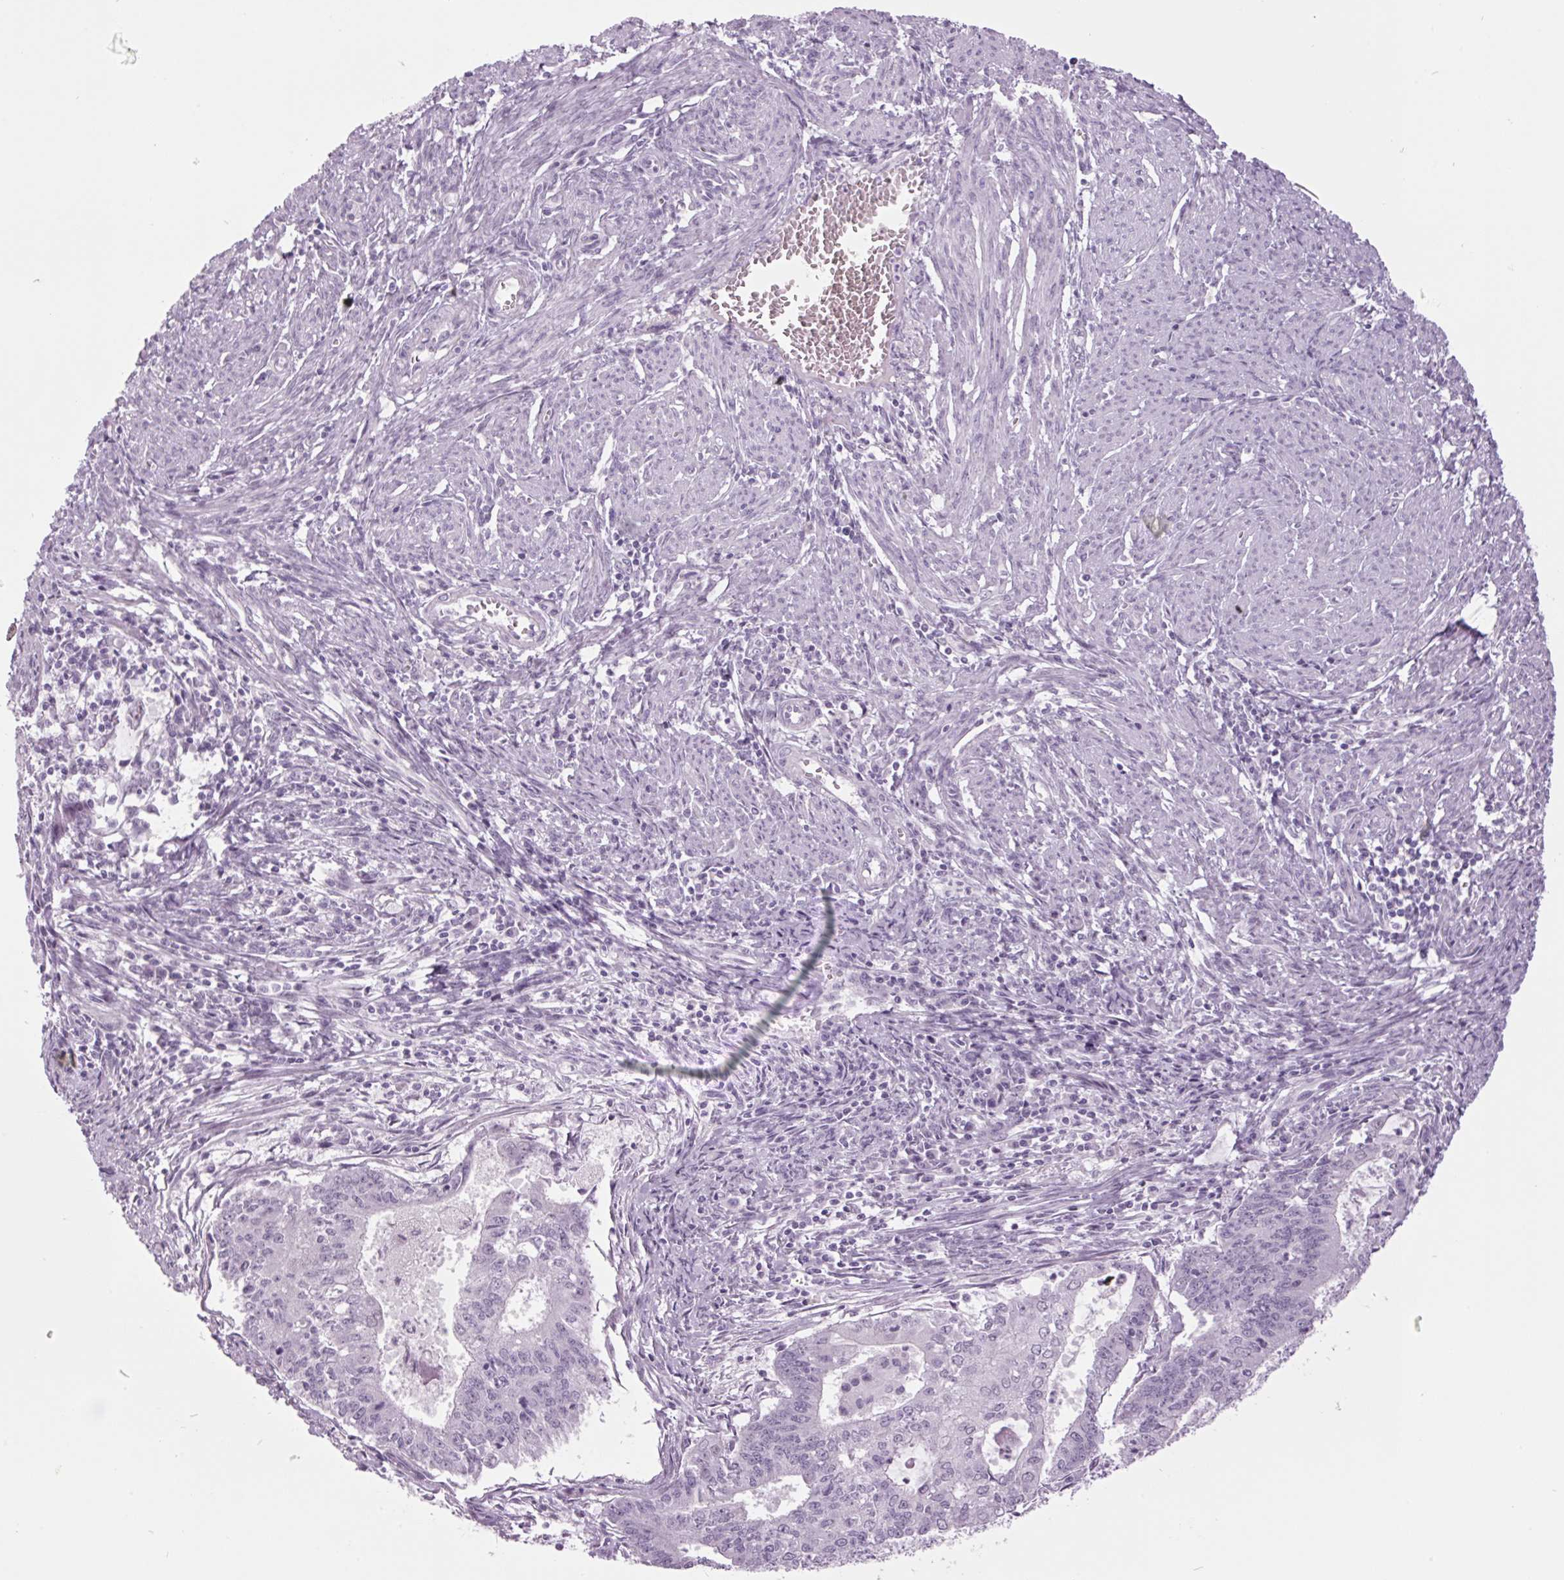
{"staining": {"intensity": "negative", "quantity": "none", "location": "none"}, "tissue": "endometrial cancer", "cell_type": "Tumor cells", "image_type": "cancer", "snomed": [{"axis": "morphology", "description": "Adenocarcinoma, NOS"}, {"axis": "topography", "description": "Endometrium"}], "caption": "The photomicrograph demonstrates no staining of tumor cells in endometrial adenocarcinoma. The staining is performed using DAB (3,3'-diaminobenzidine) brown chromogen with nuclei counter-stained in using hematoxylin.", "gene": "ODAD2", "patient": {"sex": "female", "age": 61}}